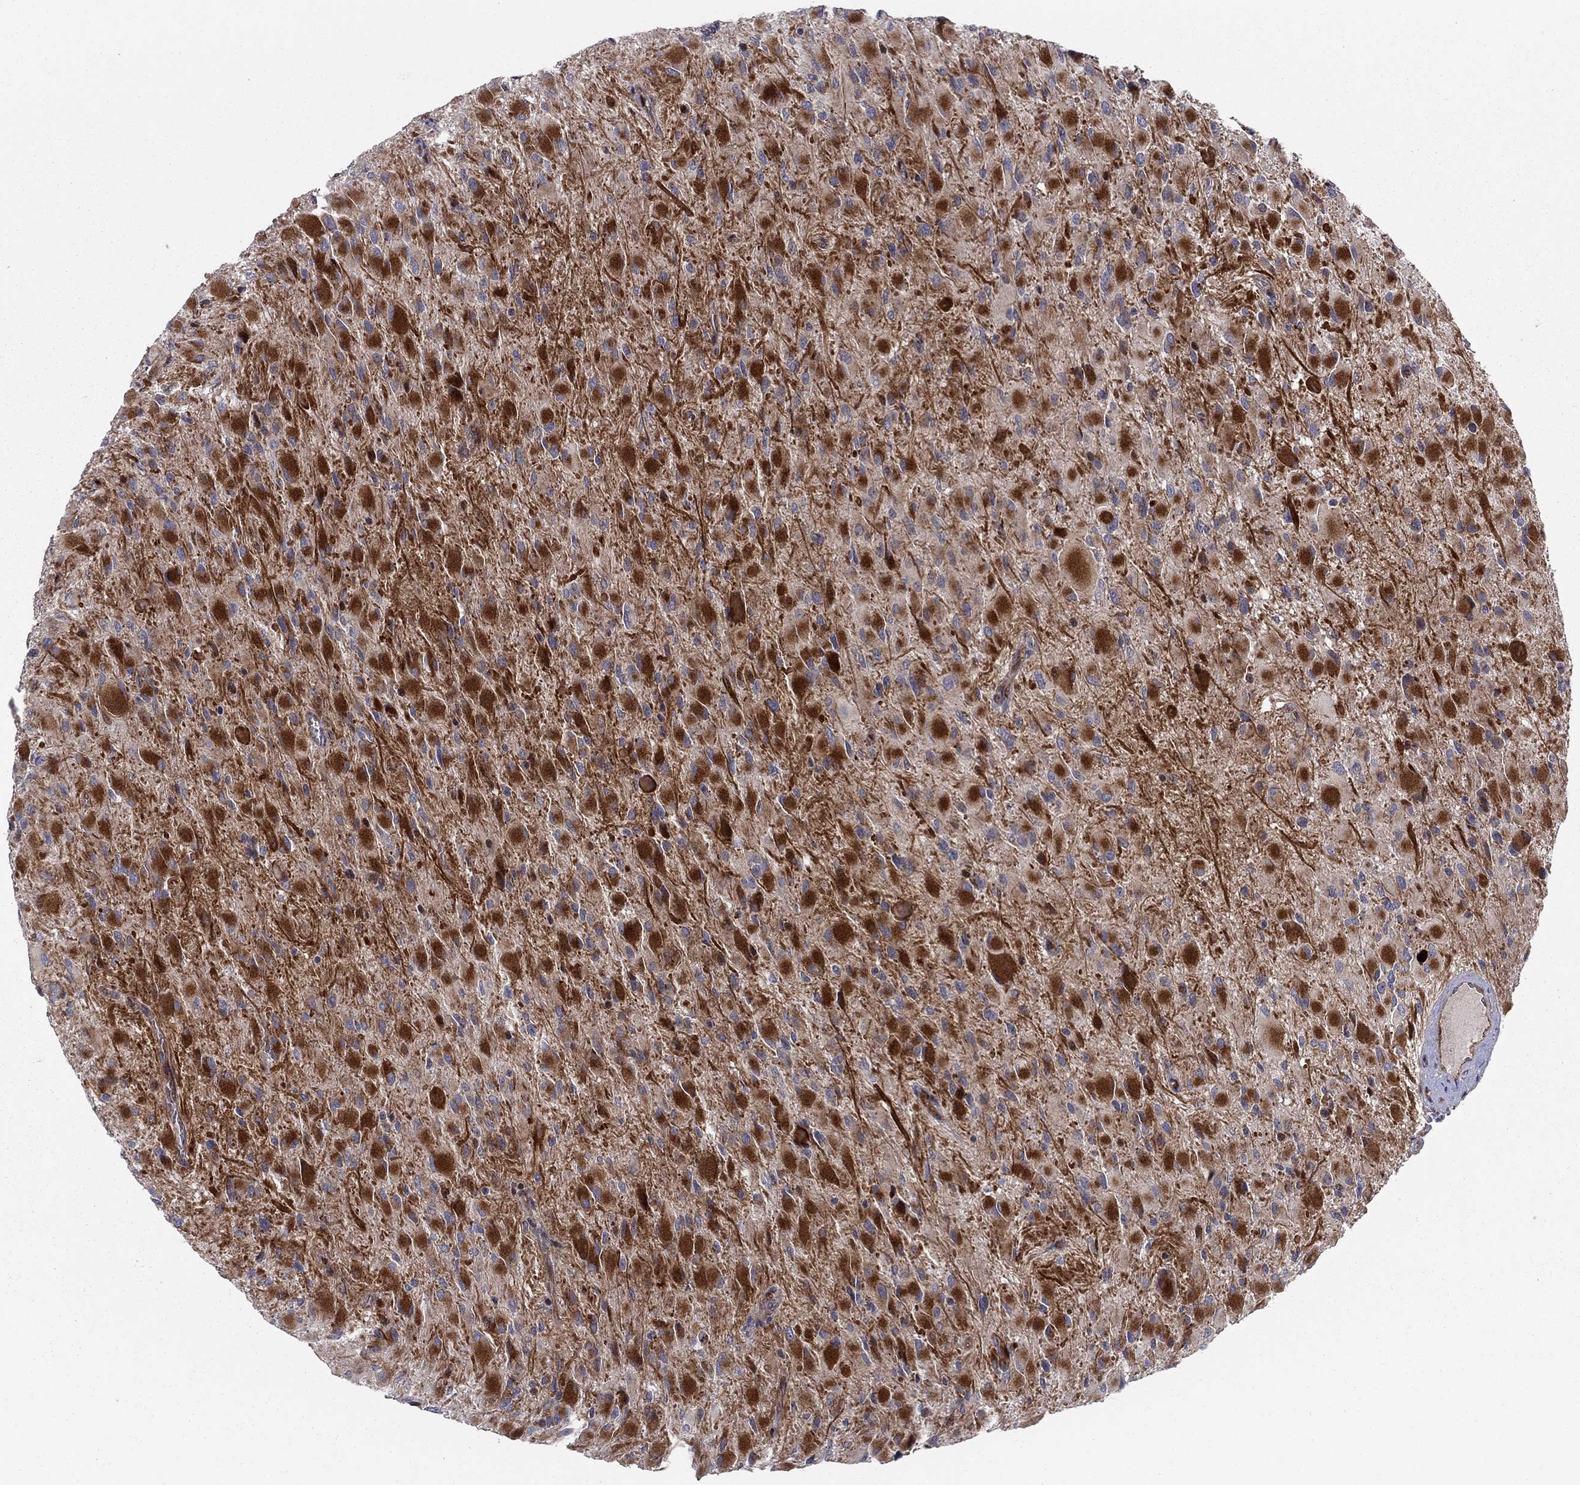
{"staining": {"intensity": "strong", "quantity": "25%-75%", "location": "cytoplasmic/membranous,nuclear"}, "tissue": "glioma", "cell_type": "Tumor cells", "image_type": "cancer", "snomed": [{"axis": "morphology", "description": "Glioma, malignant, High grade"}, {"axis": "topography", "description": "Cerebral cortex"}], "caption": "IHC histopathology image of human glioma stained for a protein (brown), which exhibits high levels of strong cytoplasmic/membranous and nuclear staining in approximately 25%-75% of tumor cells.", "gene": "MIOS", "patient": {"sex": "female", "age": 36}}